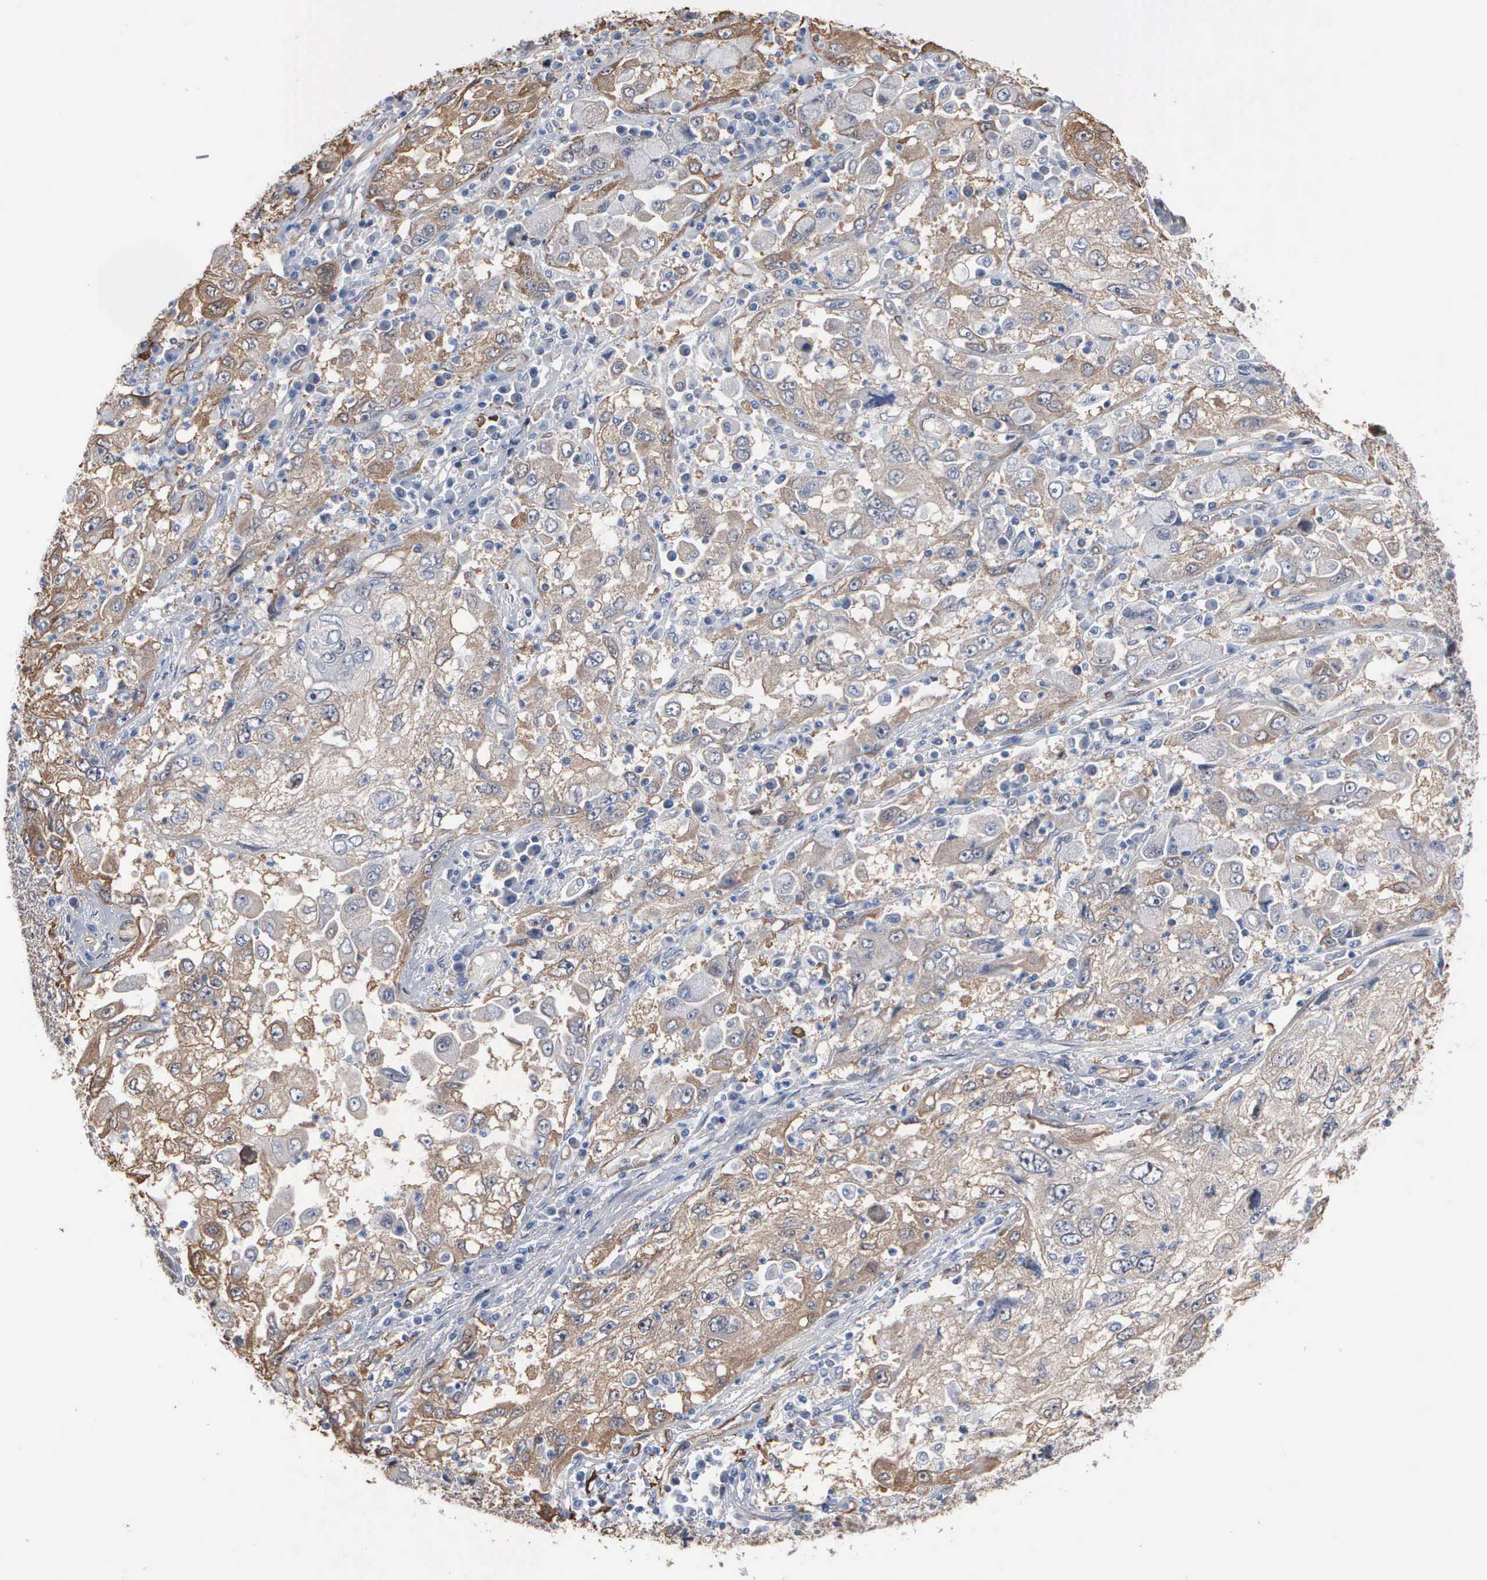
{"staining": {"intensity": "moderate", "quantity": ">75%", "location": "cytoplasmic/membranous"}, "tissue": "cervical cancer", "cell_type": "Tumor cells", "image_type": "cancer", "snomed": [{"axis": "morphology", "description": "Squamous cell carcinoma, NOS"}, {"axis": "topography", "description": "Cervix"}], "caption": "A medium amount of moderate cytoplasmic/membranous positivity is appreciated in about >75% of tumor cells in squamous cell carcinoma (cervical) tissue.", "gene": "FSCN1", "patient": {"sex": "female", "age": 36}}